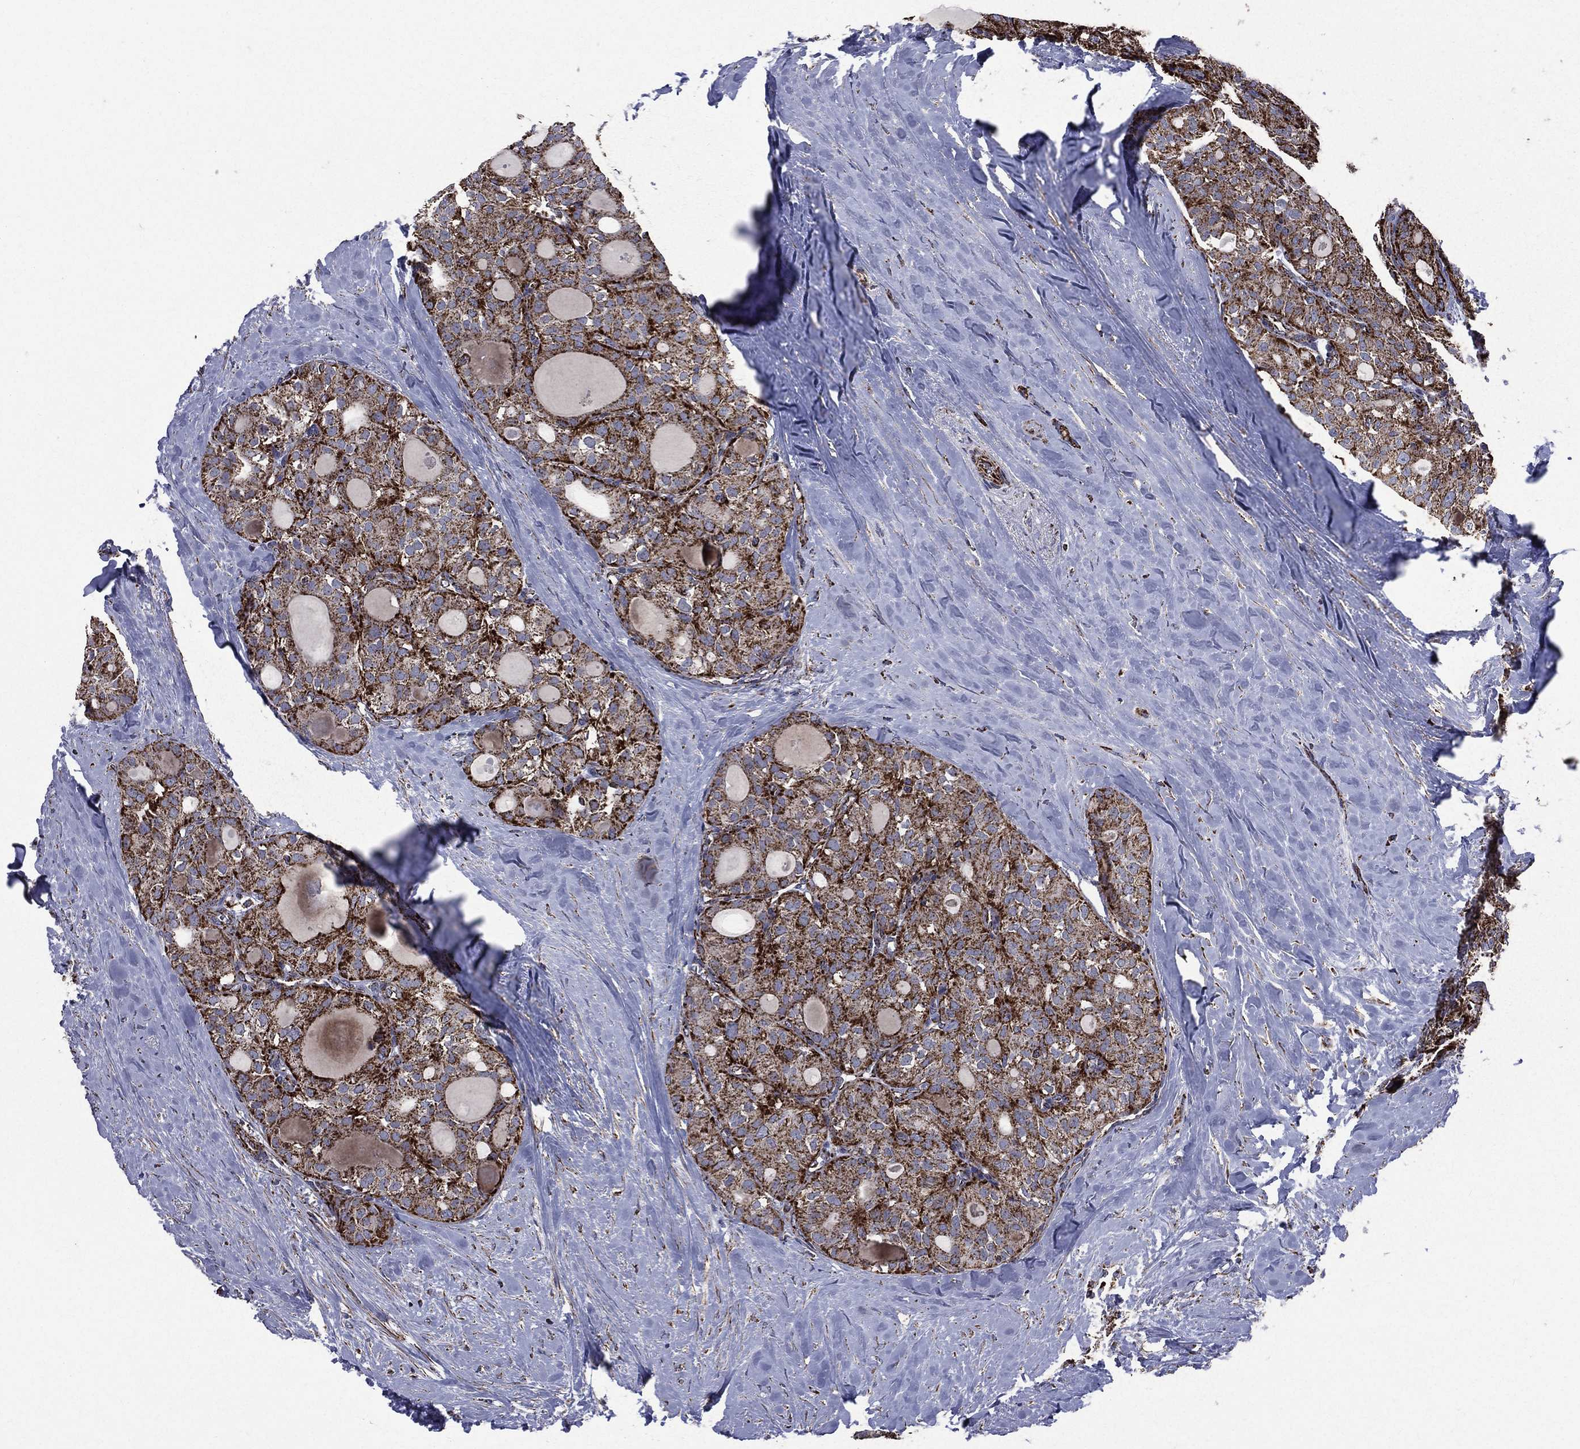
{"staining": {"intensity": "strong", "quantity": ">75%", "location": "cytoplasmic/membranous"}, "tissue": "thyroid cancer", "cell_type": "Tumor cells", "image_type": "cancer", "snomed": [{"axis": "morphology", "description": "Follicular adenoma carcinoma, NOS"}, {"axis": "topography", "description": "Thyroid gland"}], "caption": "The photomicrograph shows immunohistochemical staining of thyroid cancer (follicular adenoma carcinoma). There is strong cytoplasmic/membranous staining is appreciated in approximately >75% of tumor cells.", "gene": "GOT2", "patient": {"sex": "male", "age": 75}}